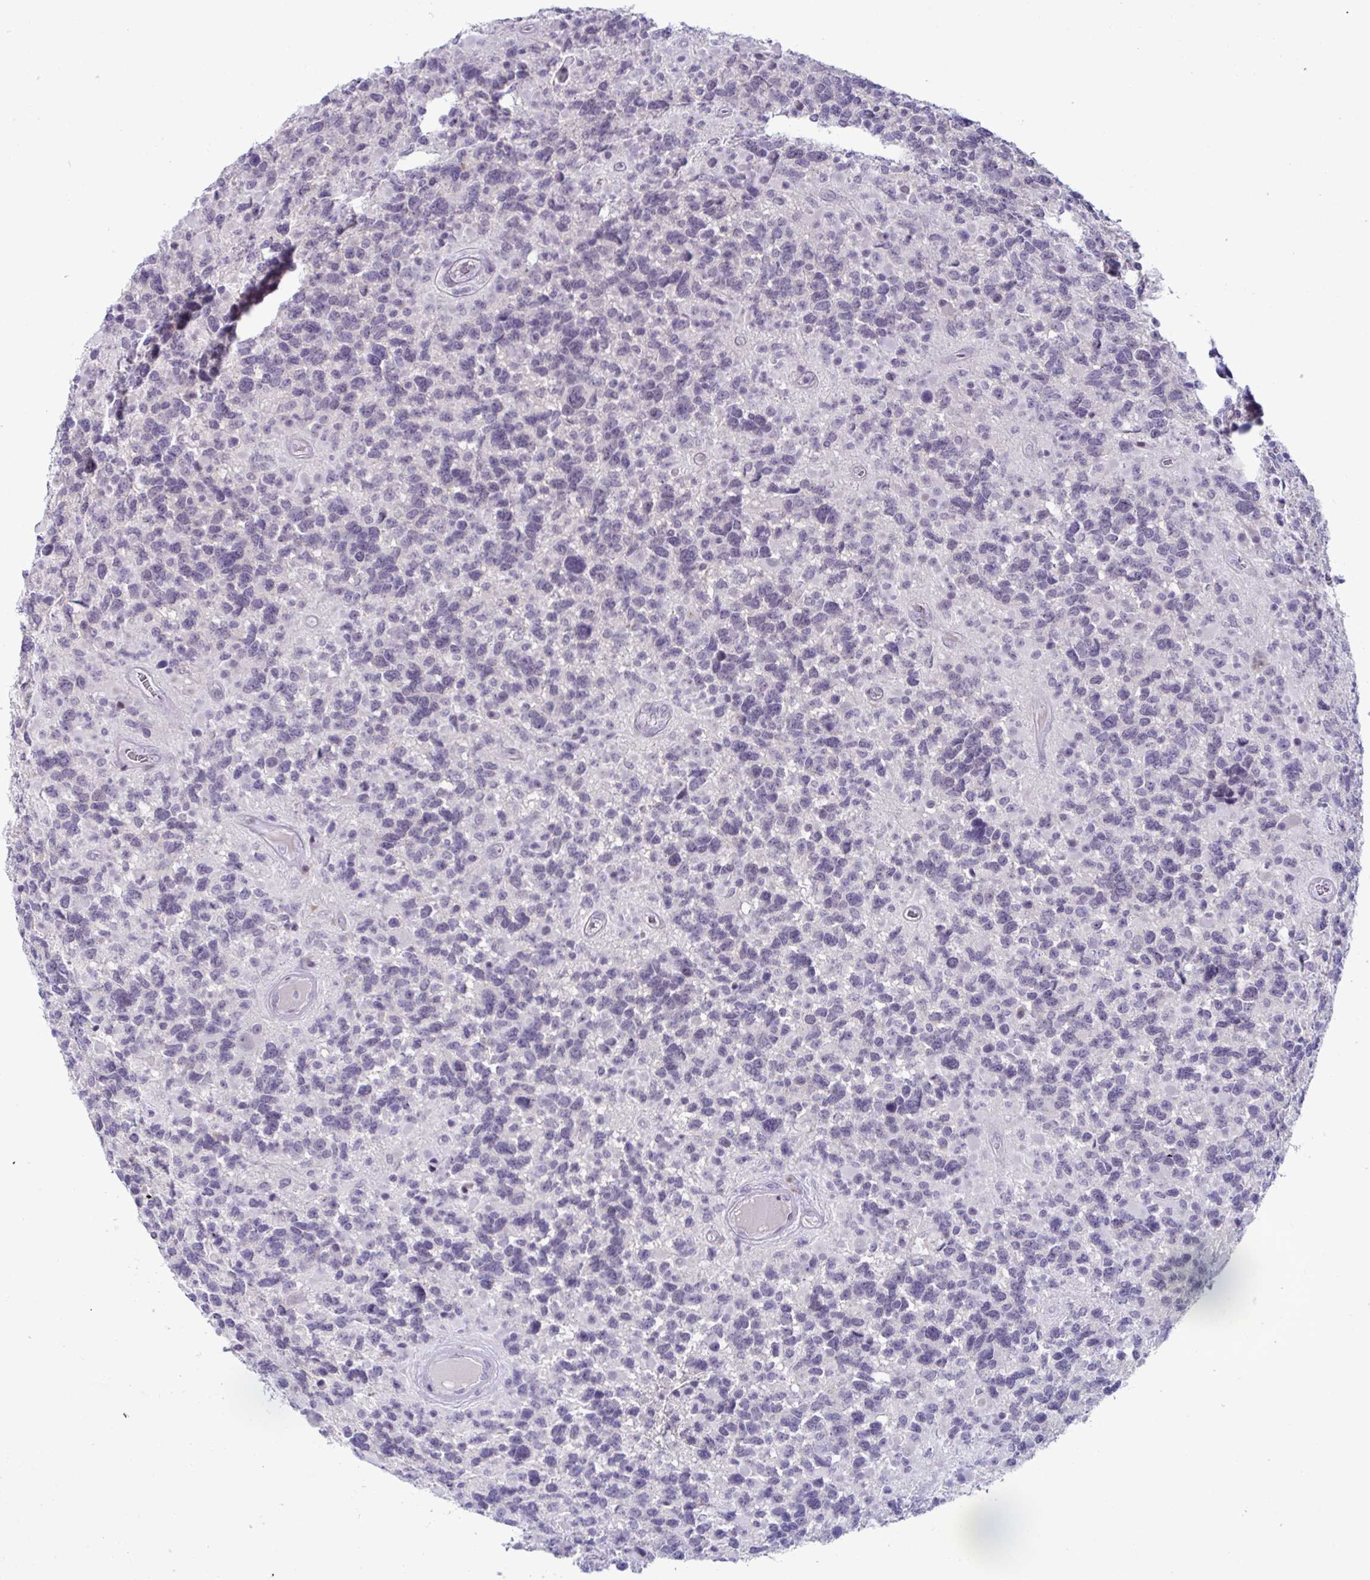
{"staining": {"intensity": "negative", "quantity": "none", "location": "none"}, "tissue": "glioma", "cell_type": "Tumor cells", "image_type": "cancer", "snomed": [{"axis": "morphology", "description": "Glioma, malignant, High grade"}, {"axis": "topography", "description": "Brain"}], "caption": "This is an immunohistochemistry image of human glioma. There is no positivity in tumor cells.", "gene": "VSIG10L", "patient": {"sex": "female", "age": 40}}